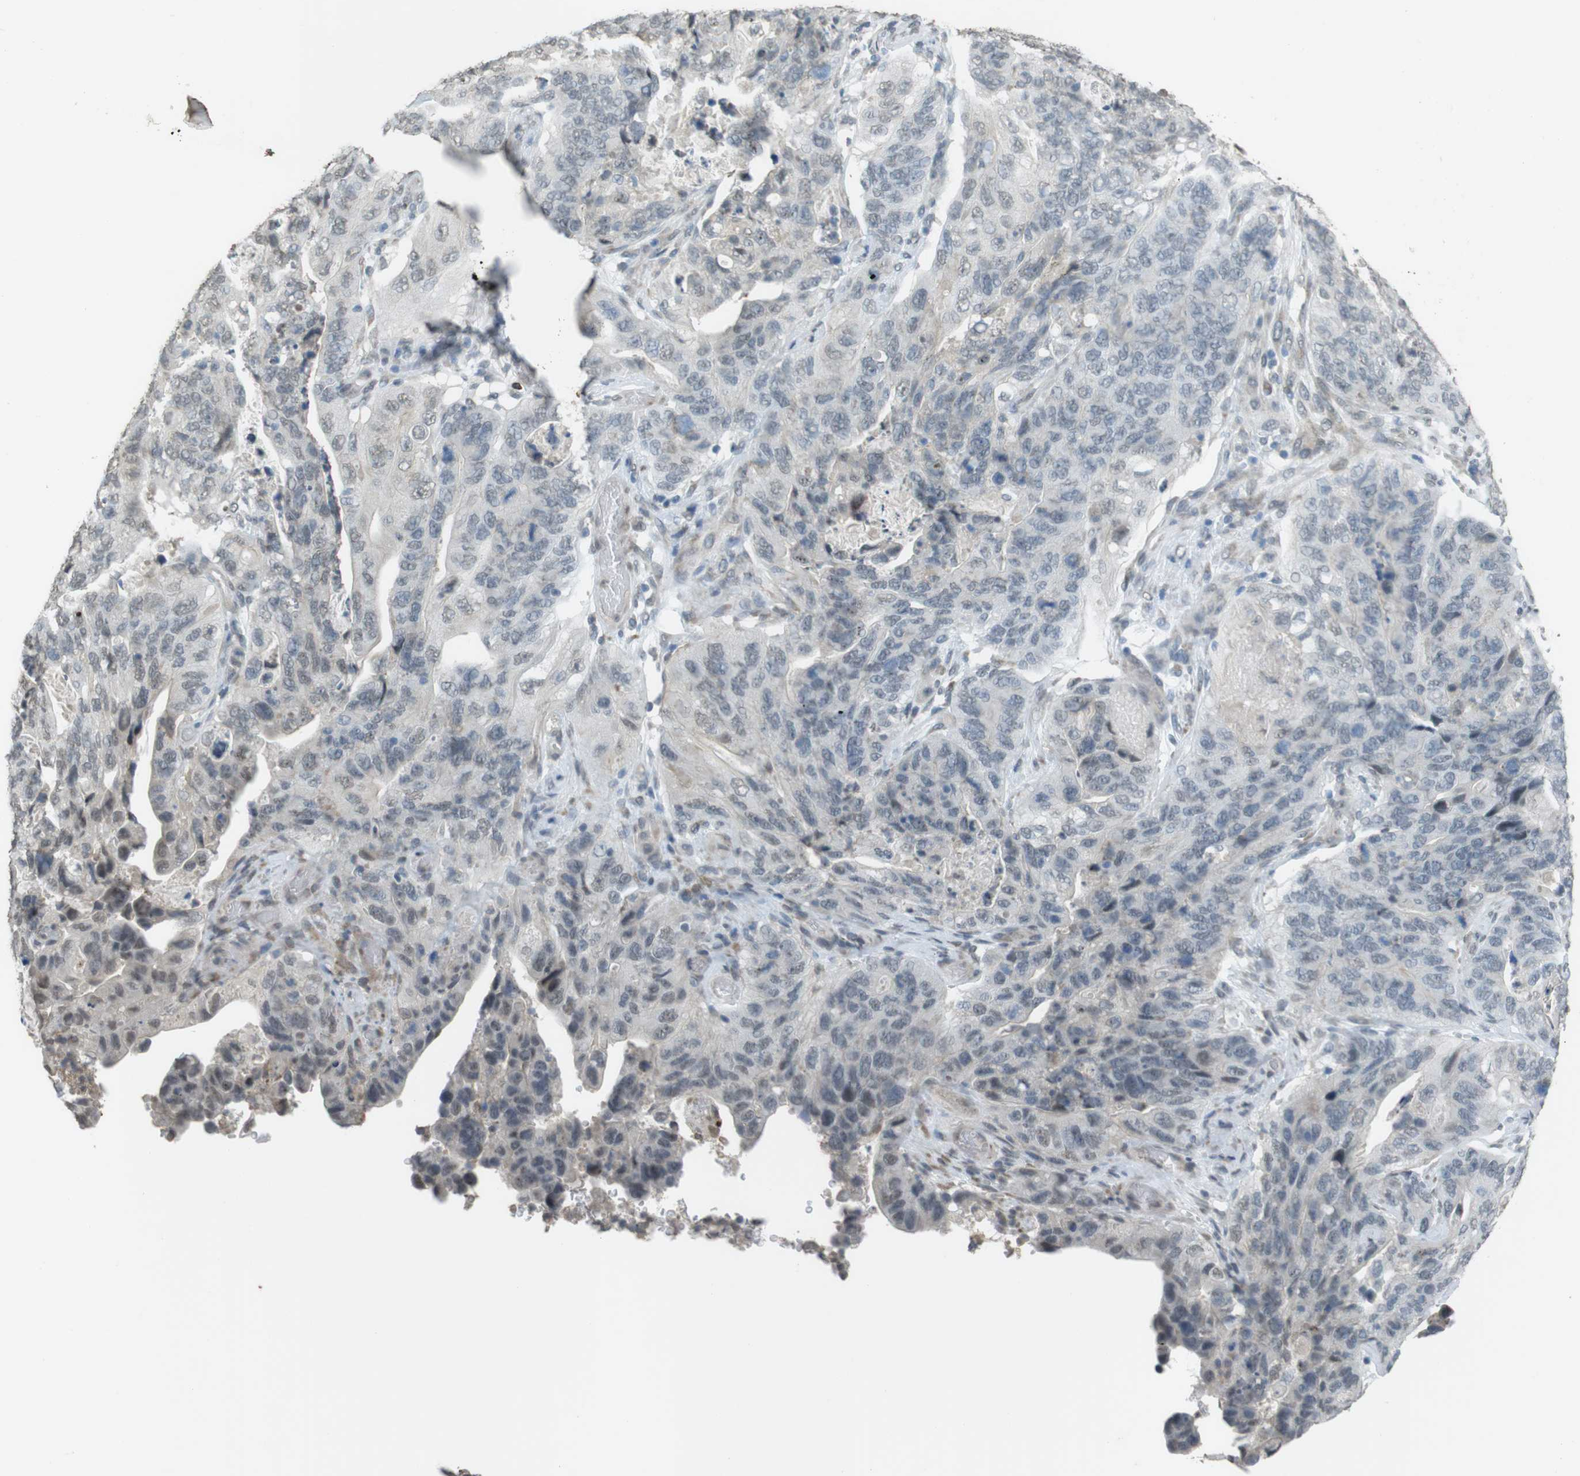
{"staining": {"intensity": "weak", "quantity": "<25%", "location": "cytoplasmic/membranous"}, "tissue": "stomach cancer", "cell_type": "Tumor cells", "image_type": "cancer", "snomed": [{"axis": "morphology", "description": "Adenocarcinoma, NOS"}, {"axis": "topography", "description": "Stomach"}], "caption": "High power microscopy photomicrograph of an immunohistochemistry image of stomach cancer (adenocarcinoma), revealing no significant expression in tumor cells. (Immunohistochemistry, brightfield microscopy, high magnification).", "gene": "FZD10", "patient": {"sex": "female", "age": 89}}